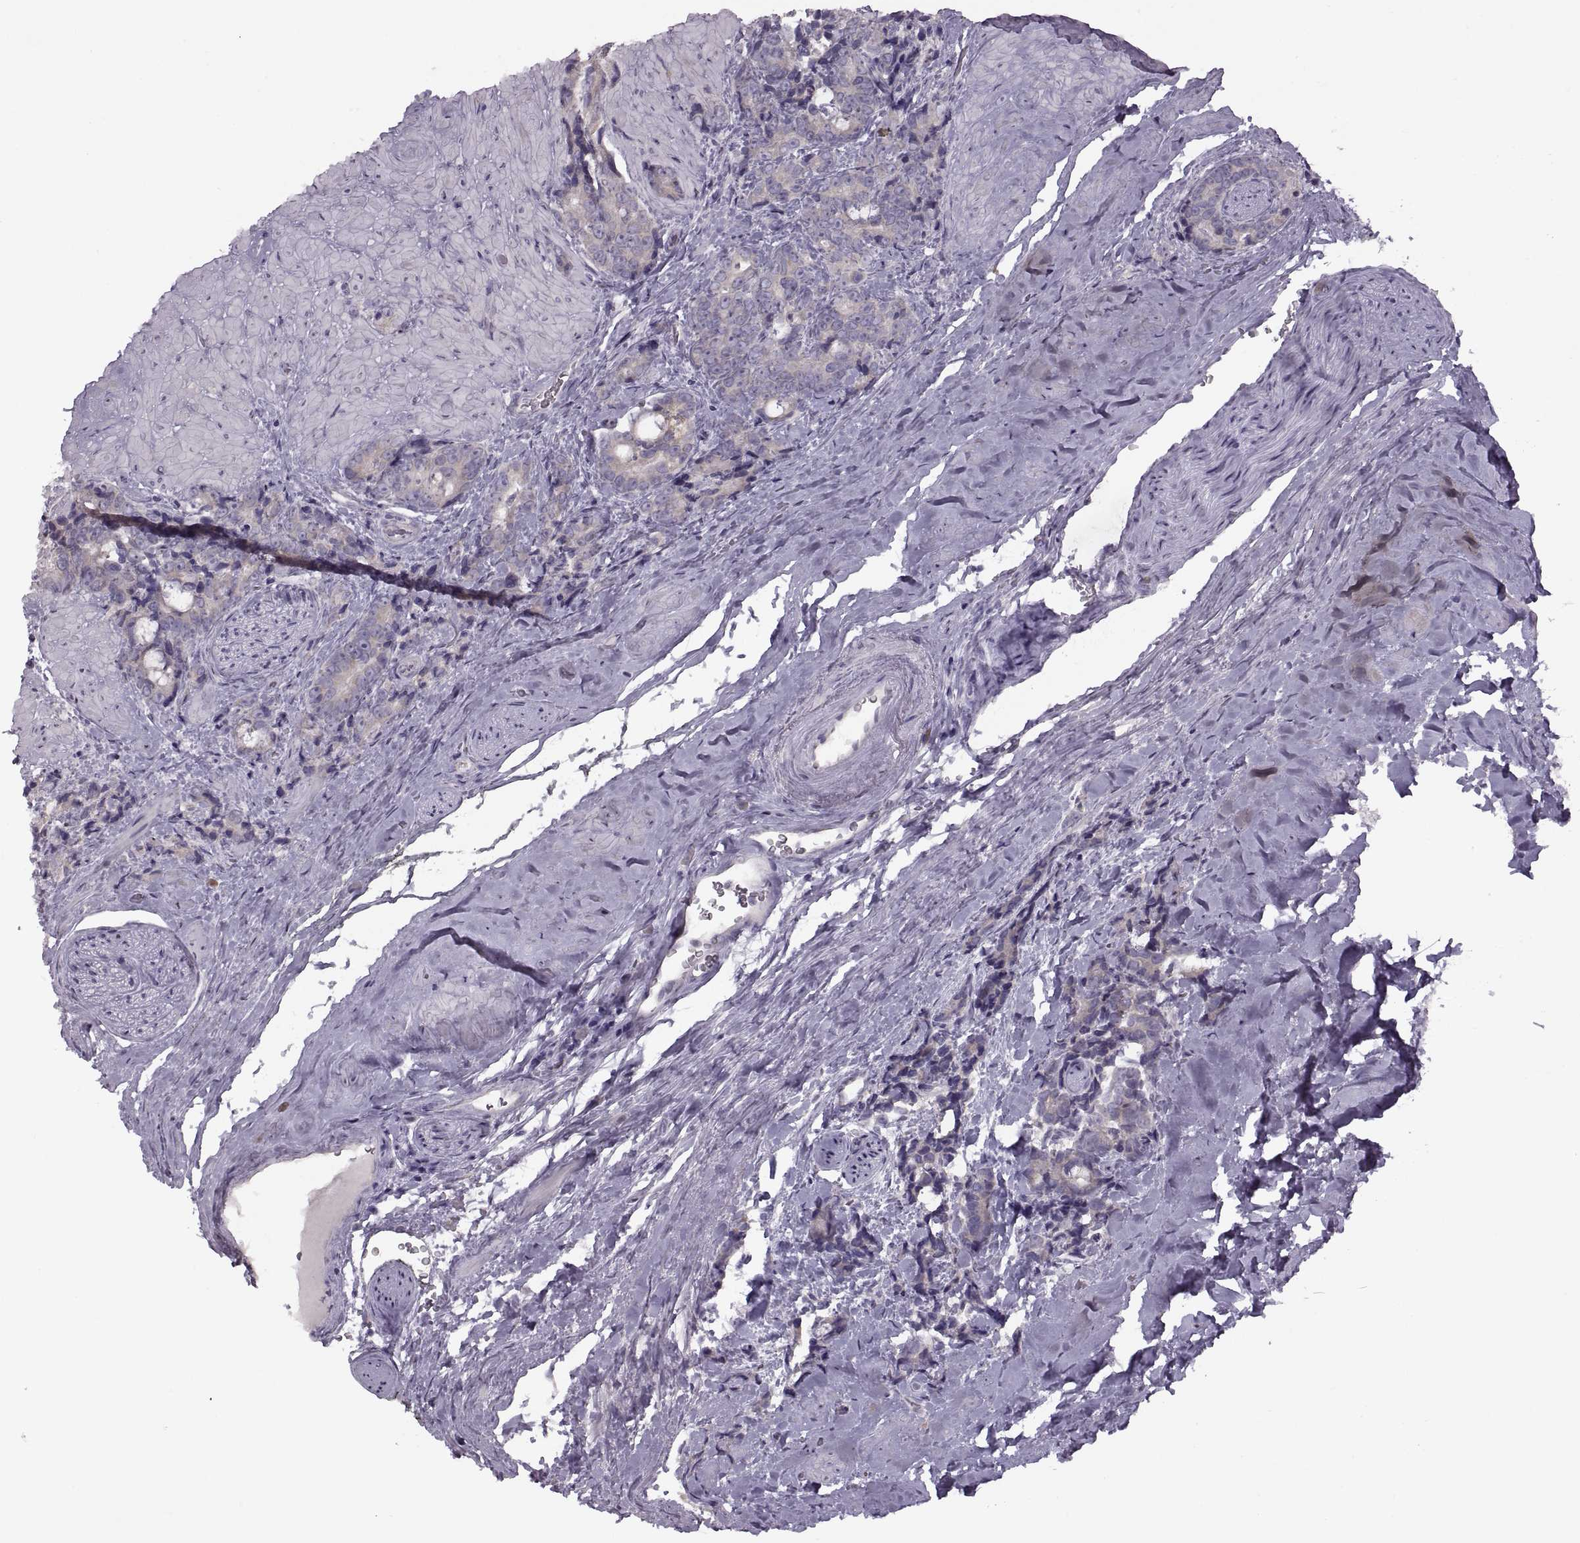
{"staining": {"intensity": "negative", "quantity": "none", "location": "none"}, "tissue": "prostate cancer", "cell_type": "Tumor cells", "image_type": "cancer", "snomed": [{"axis": "morphology", "description": "Adenocarcinoma, High grade"}, {"axis": "topography", "description": "Prostate"}], "caption": "An IHC photomicrograph of high-grade adenocarcinoma (prostate) is shown. There is no staining in tumor cells of high-grade adenocarcinoma (prostate).", "gene": "H2AP", "patient": {"sex": "male", "age": 74}}